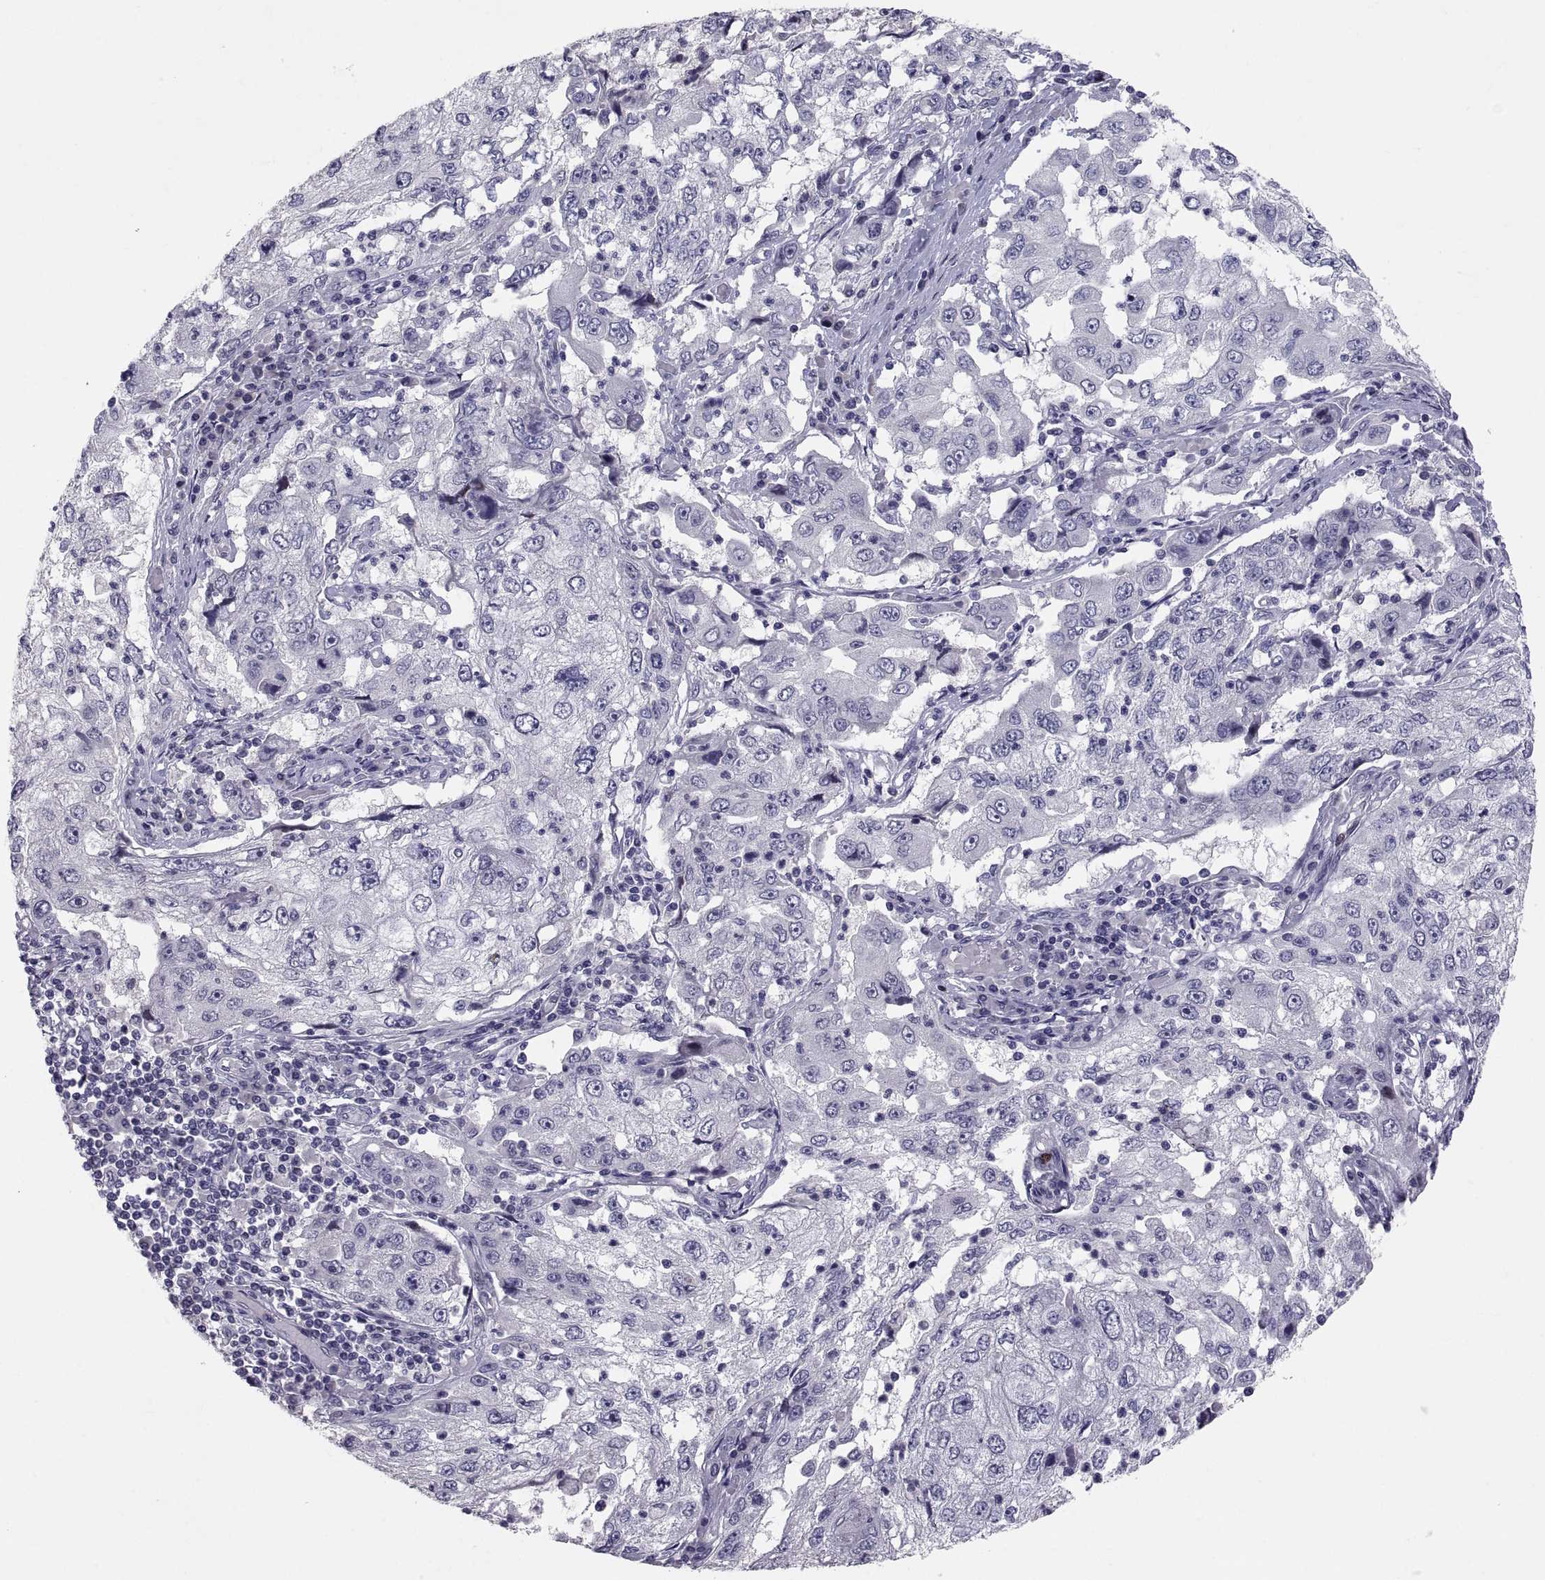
{"staining": {"intensity": "negative", "quantity": "none", "location": "none"}, "tissue": "cervical cancer", "cell_type": "Tumor cells", "image_type": "cancer", "snomed": [{"axis": "morphology", "description": "Squamous cell carcinoma, NOS"}, {"axis": "topography", "description": "Cervix"}], "caption": "DAB immunohistochemical staining of cervical squamous cell carcinoma demonstrates no significant positivity in tumor cells.", "gene": "PTN", "patient": {"sex": "female", "age": 36}}